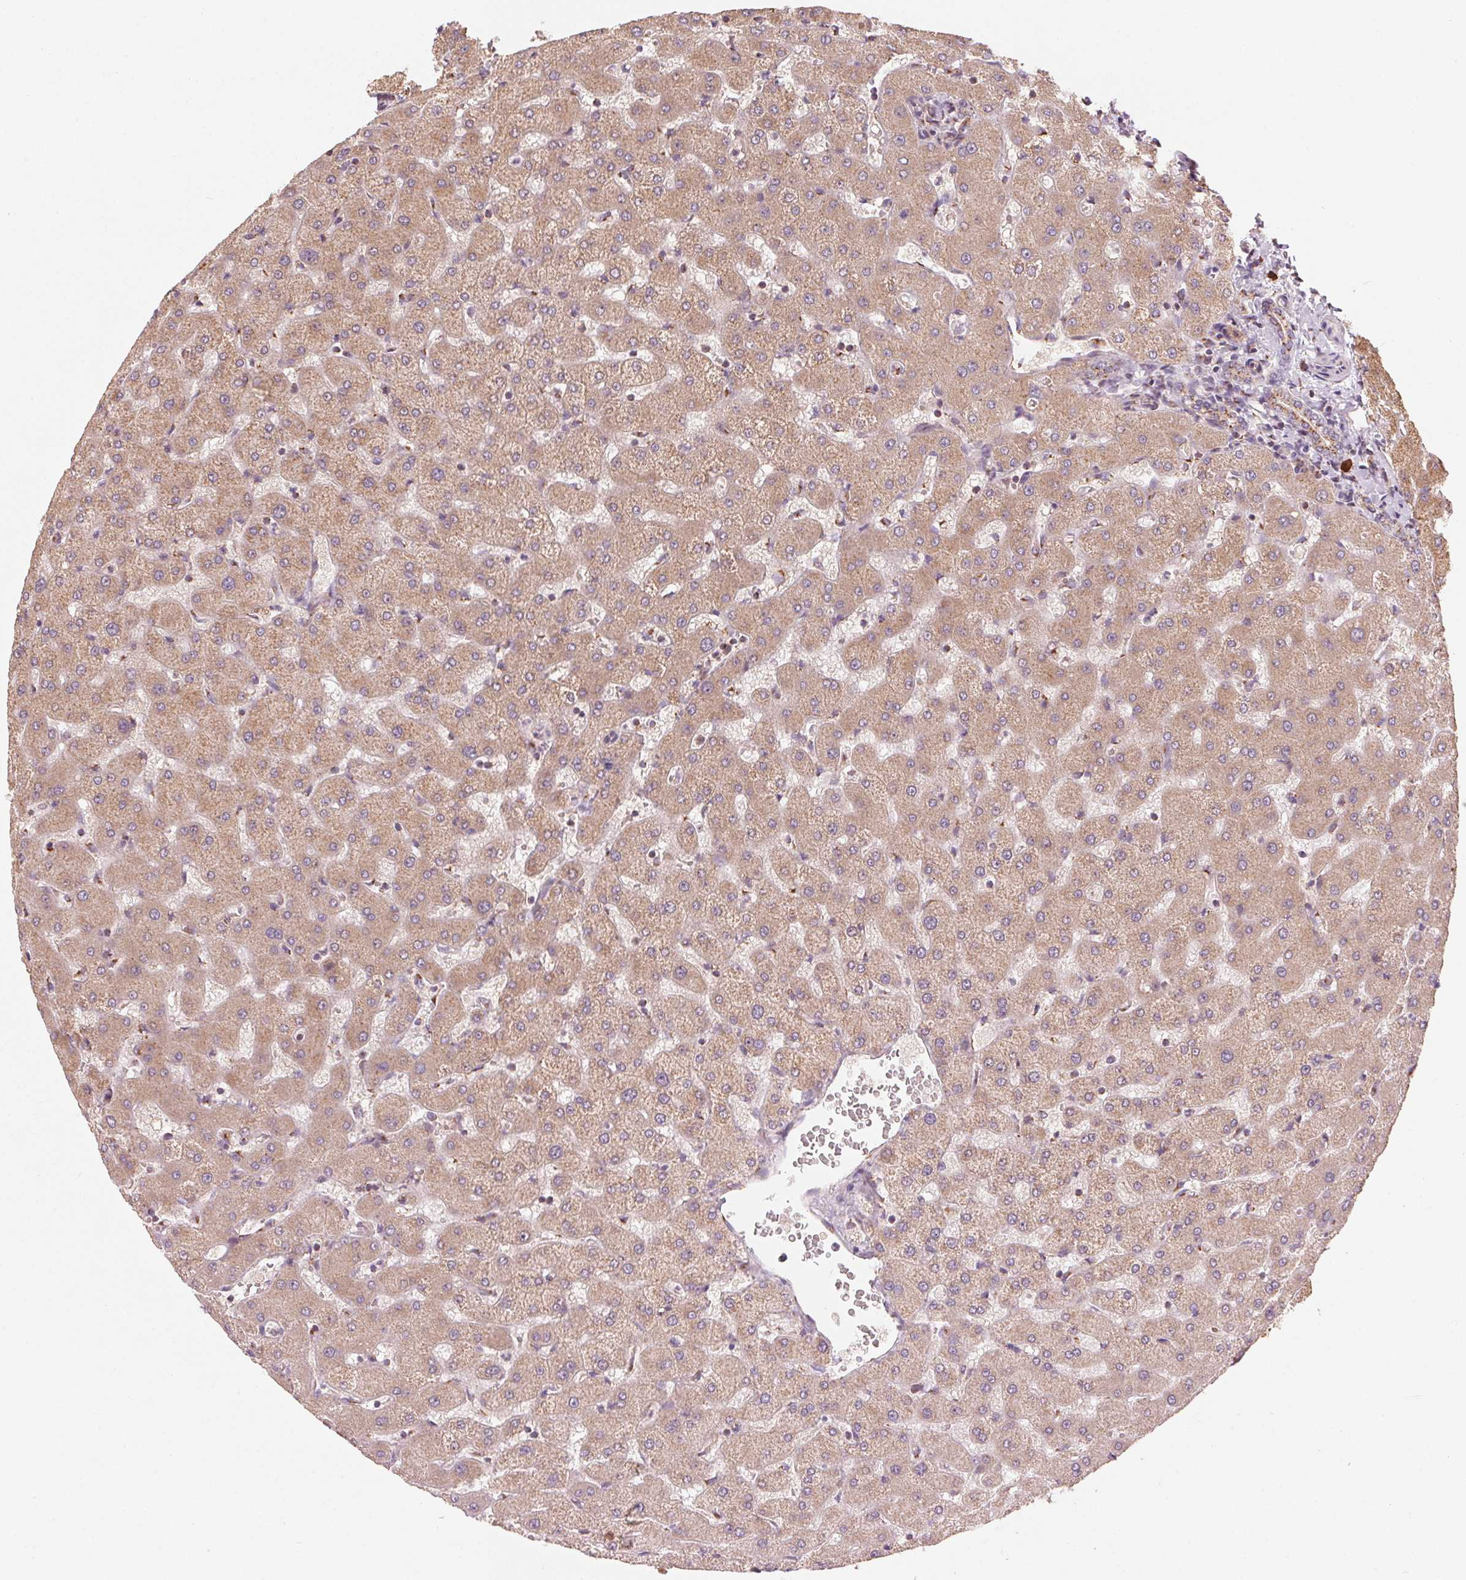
{"staining": {"intensity": "moderate", "quantity": ">75%", "location": "cytoplasmic/membranous"}, "tissue": "liver", "cell_type": "Cholangiocytes", "image_type": "normal", "snomed": [{"axis": "morphology", "description": "Normal tissue, NOS"}, {"axis": "topography", "description": "Liver"}], "caption": "About >75% of cholangiocytes in benign human liver display moderate cytoplasmic/membranous protein positivity as visualized by brown immunohistochemical staining.", "gene": "TOMM70", "patient": {"sex": "female", "age": 63}}